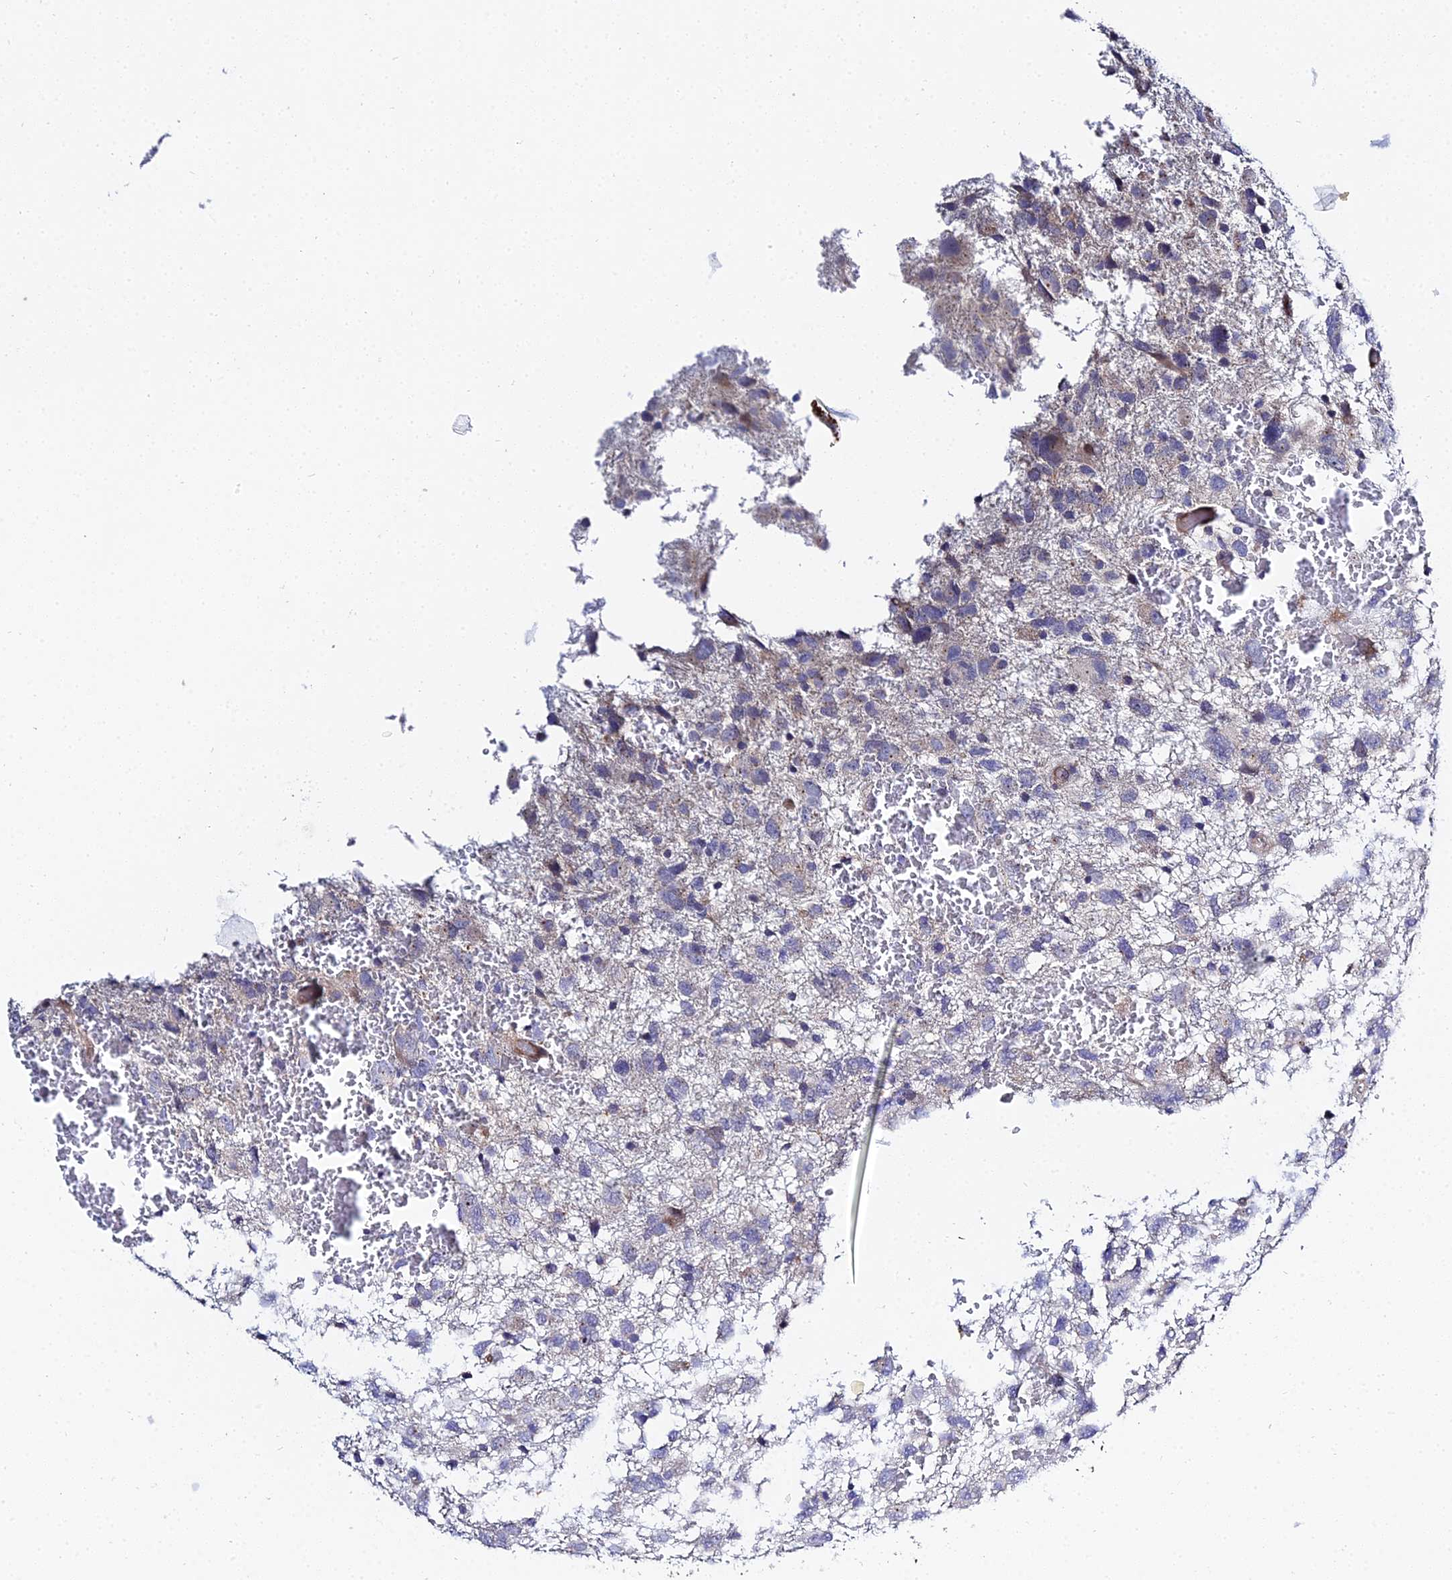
{"staining": {"intensity": "negative", "quantity": "none", "location": "none"}, "tissue": "glioma", "cell_type": "Tumor cells", "image_type": "cancer", "snomed": [{"axis": "morphology", "description": "Glioma, malignant, High grade"}, {"axis": "topography", "description": "Brain"}], "caption": "This is an immunohistochemistry micrograph of glioma. There is no expression in tumor cells.", "gene": "APOBEC3H", "patient": {"sex": "male", "age": 61}}